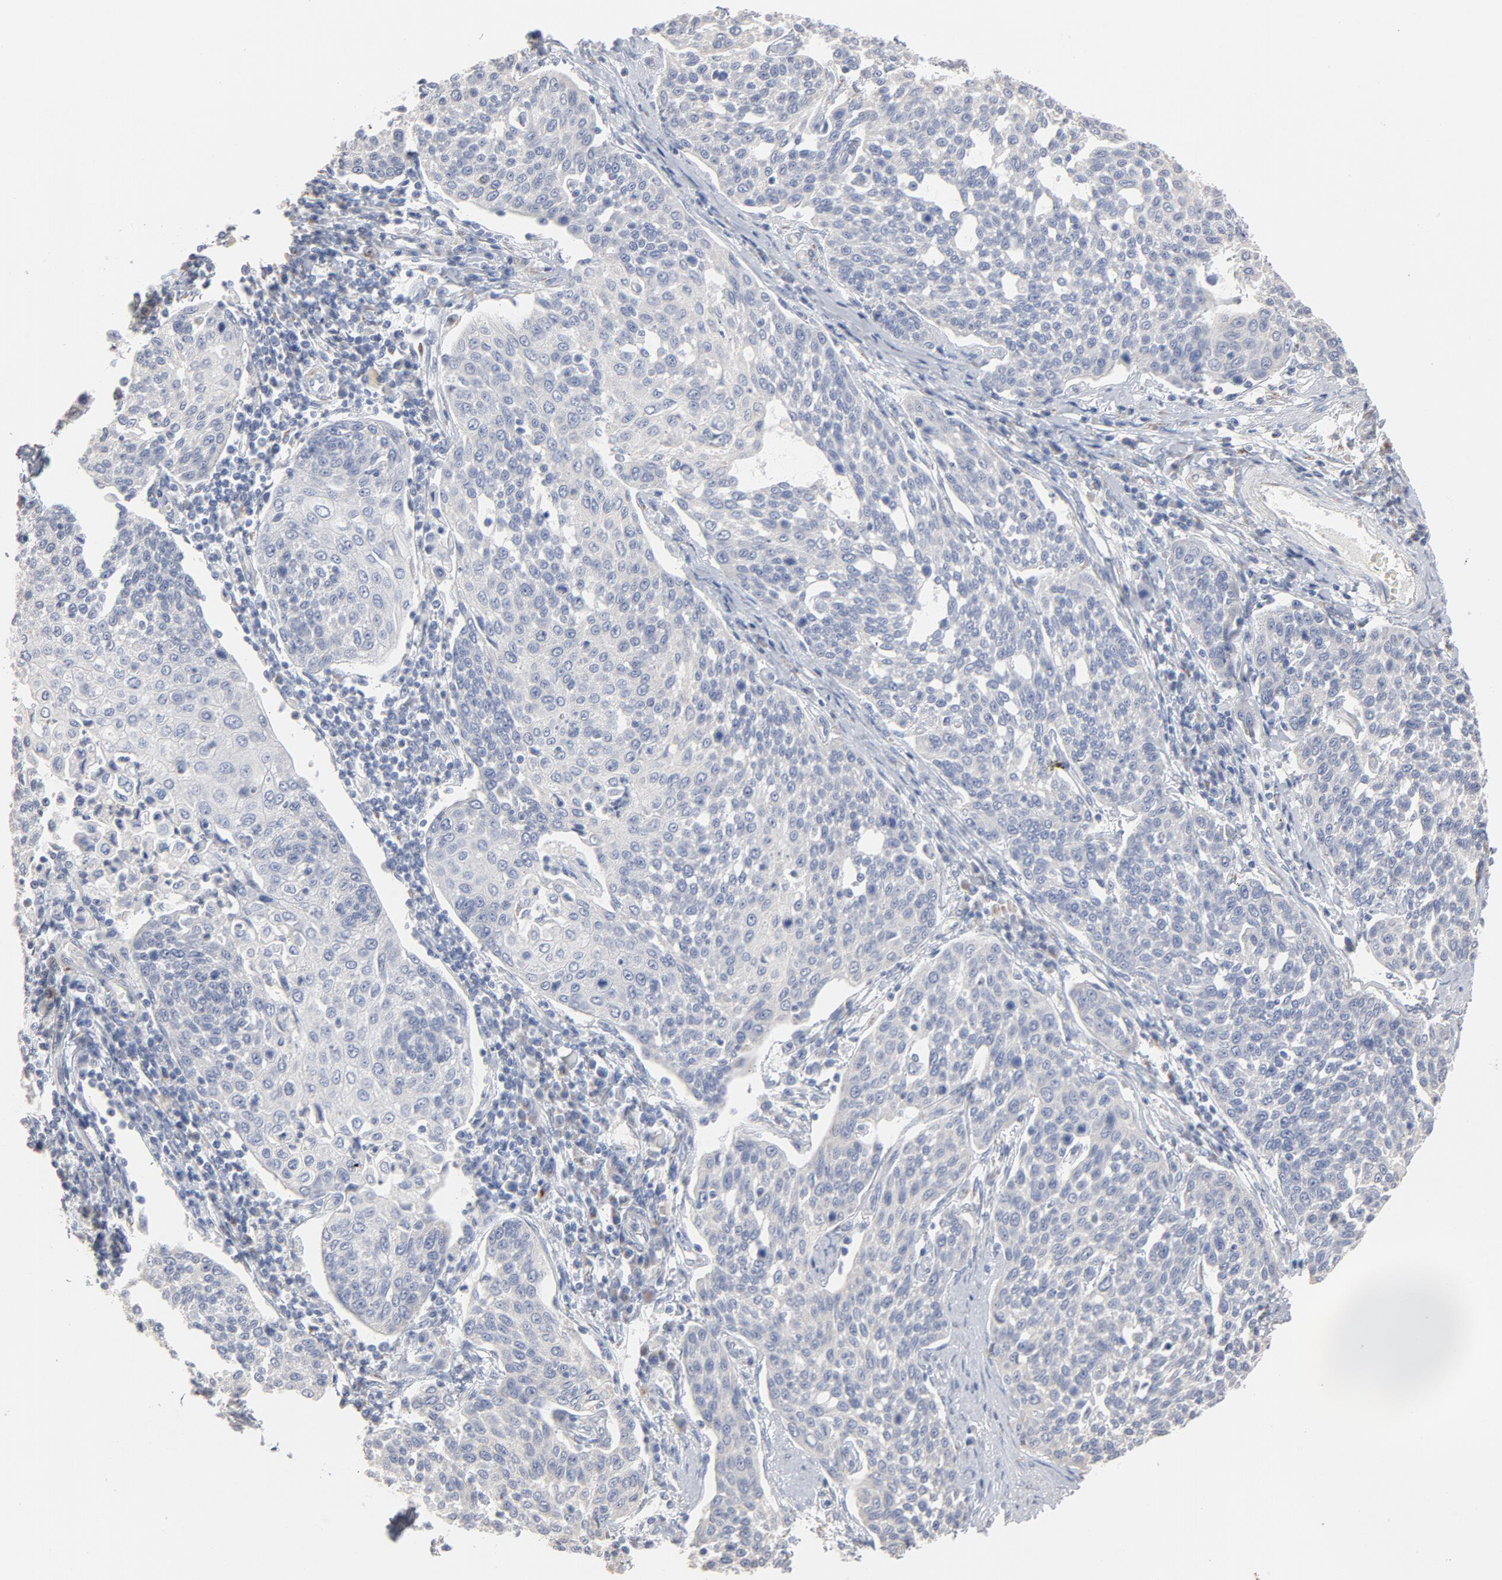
{"staining": {"intensity": "negative", "quantity": "none", "location": "none"}, "tissue": "cervical cancer", "cell_type": "Tumor cells", "image_type": "cancer", "snomed": [{"axis": "morphology", "description": "Squamous cell carcinoma, NOS"}, {"axis": "topography", "description": "Cervix"}], "caption": "Immunohistochemical staining of human squamous cell carcinoma (cervical) displays no significant expression in tumor cells.", "gene": "AK7", "patient": {"sex": "female", "age": 34}}